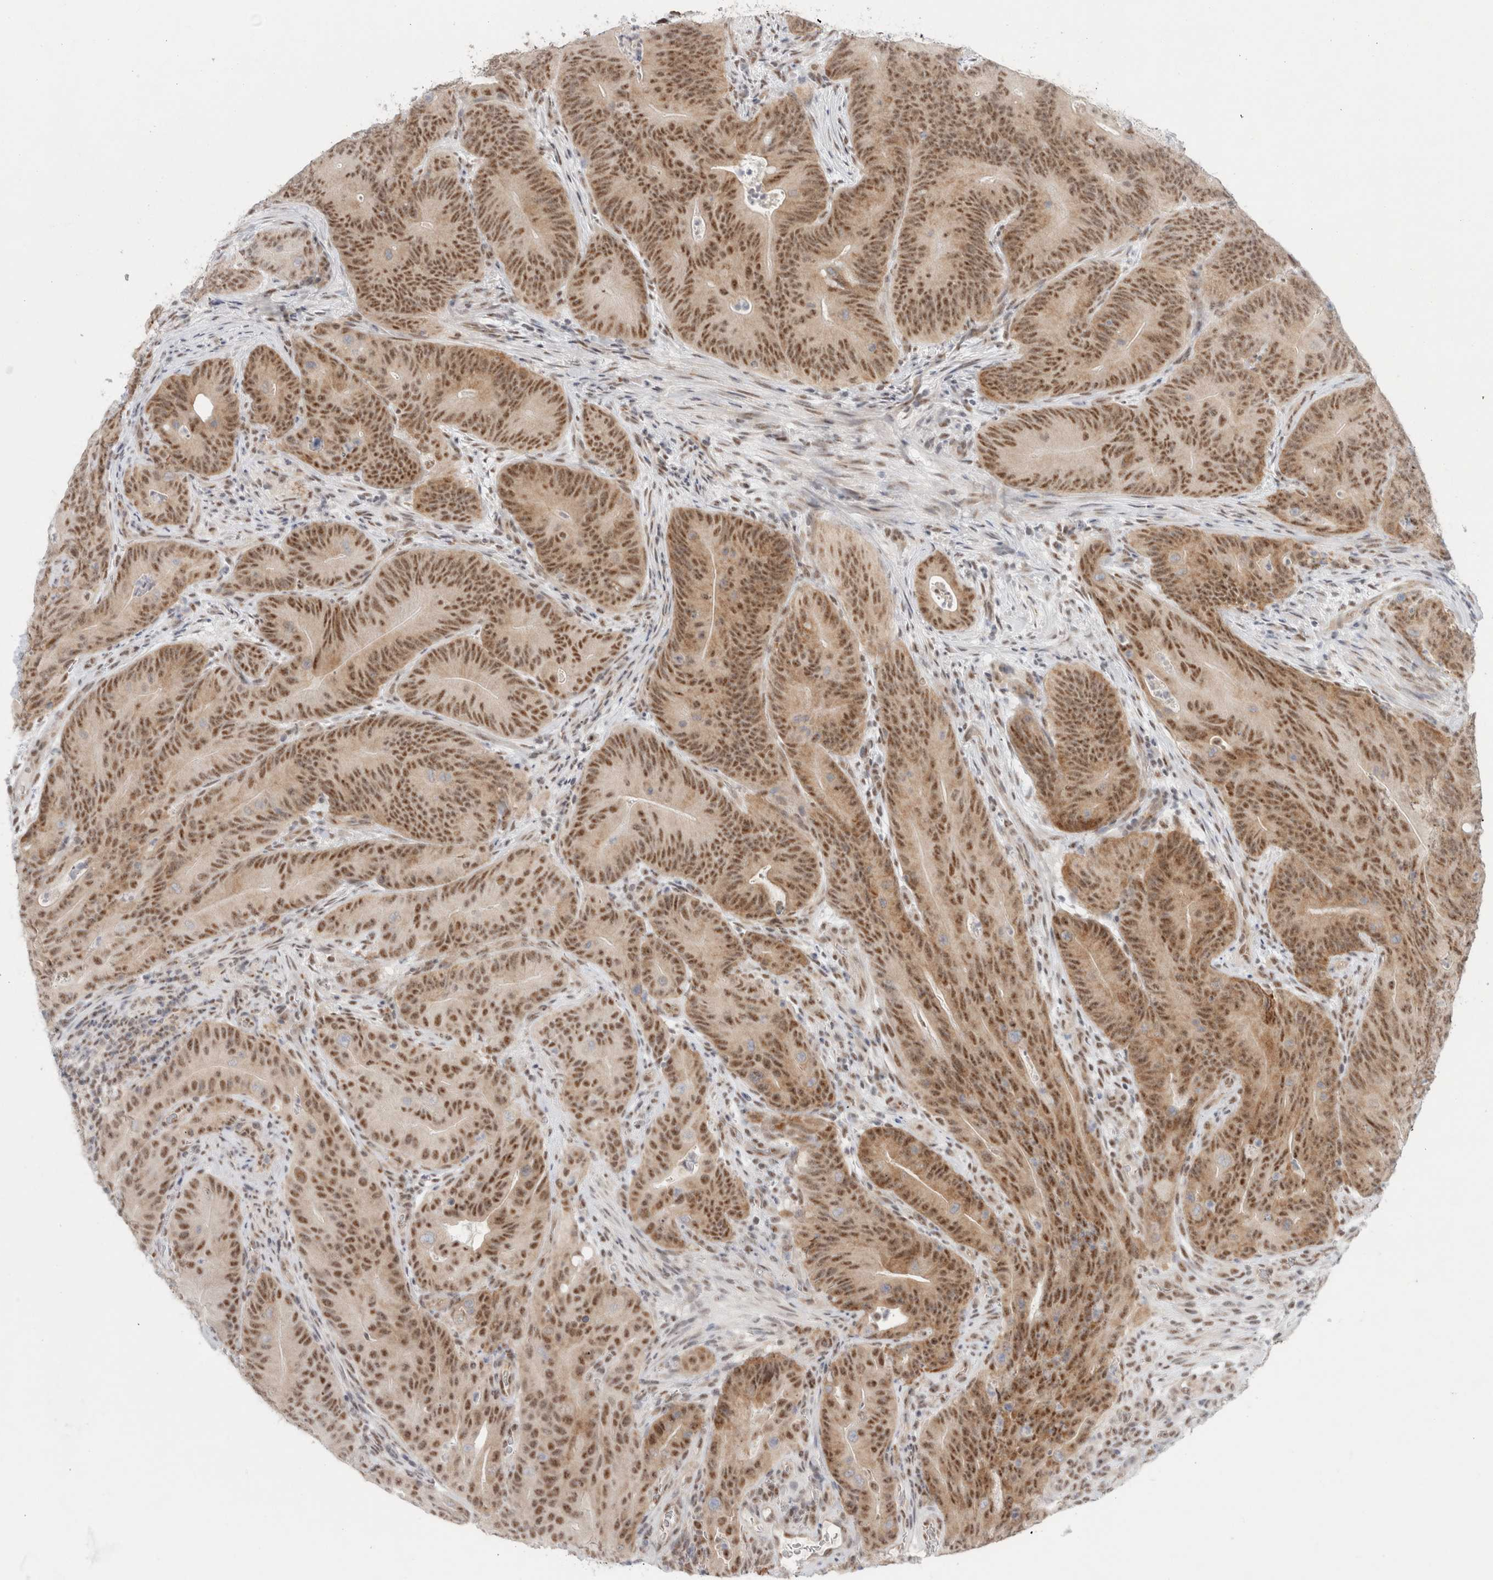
{"staining": {"intensity": "moderate", "quantity": ">75%", "location": "nuclear"}, "tissue": "colorectal cancer", "cell_type": "Tumor cells", "image_type": "cancer", "snomed": [{"axis": "morphology", "description": "Normal tissue, NOS"}, {"axis": "topography", "description": "Colon"}], "caption": "The photomicrograph demonstrates a brown stain indicating the presence of a protein in the nuclear of tumor cells in colorectal cancer. (brown staining indicates protein expression, while blue staining denotes nuclei).", "gene": "TRMT12", "patient": {"sex": "female", "age": 82}}